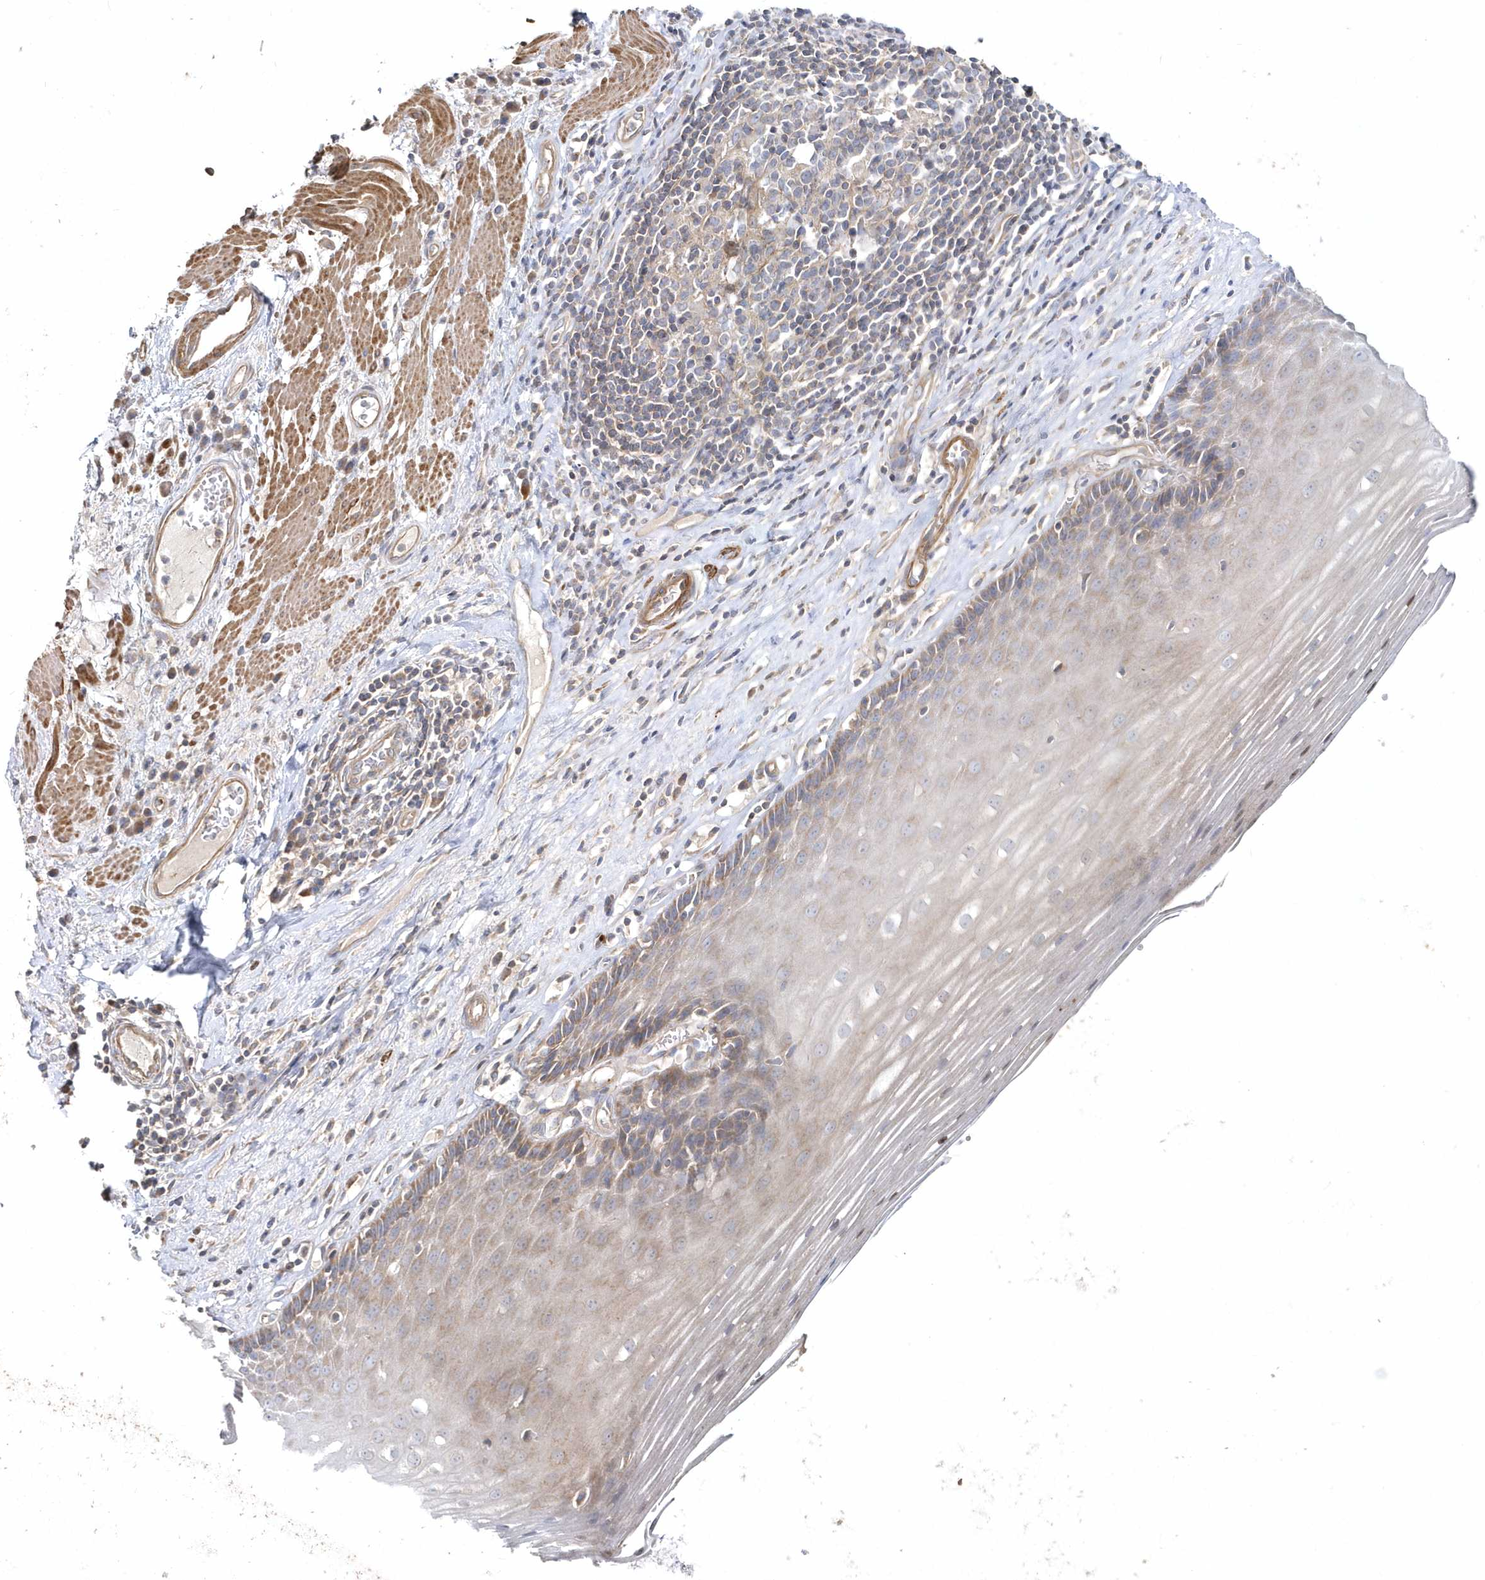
{"staining": {"intensity": "moderate", "quantity": "25%-75%", "location": "cytoplasmic/membranous,nuclear"}, "tissue": "esophagus", "cell_type": "Squamous epithelial cells", "image_type": "normal", "snomed": [{"axis": "morphology", "description": "Normal tissue, NOS"}, {"axis": "topography", "description": "Esophagus"}], "caption": "Unremarkable esophagus exhibits moderate cytoplasmic/membranous,nuclear expression in about 25%-75% of squamous epithelial cells, visualized by immunohistochemistry.", "gene": "LEXM", "patient": {"sex": "male", "age": 62}}